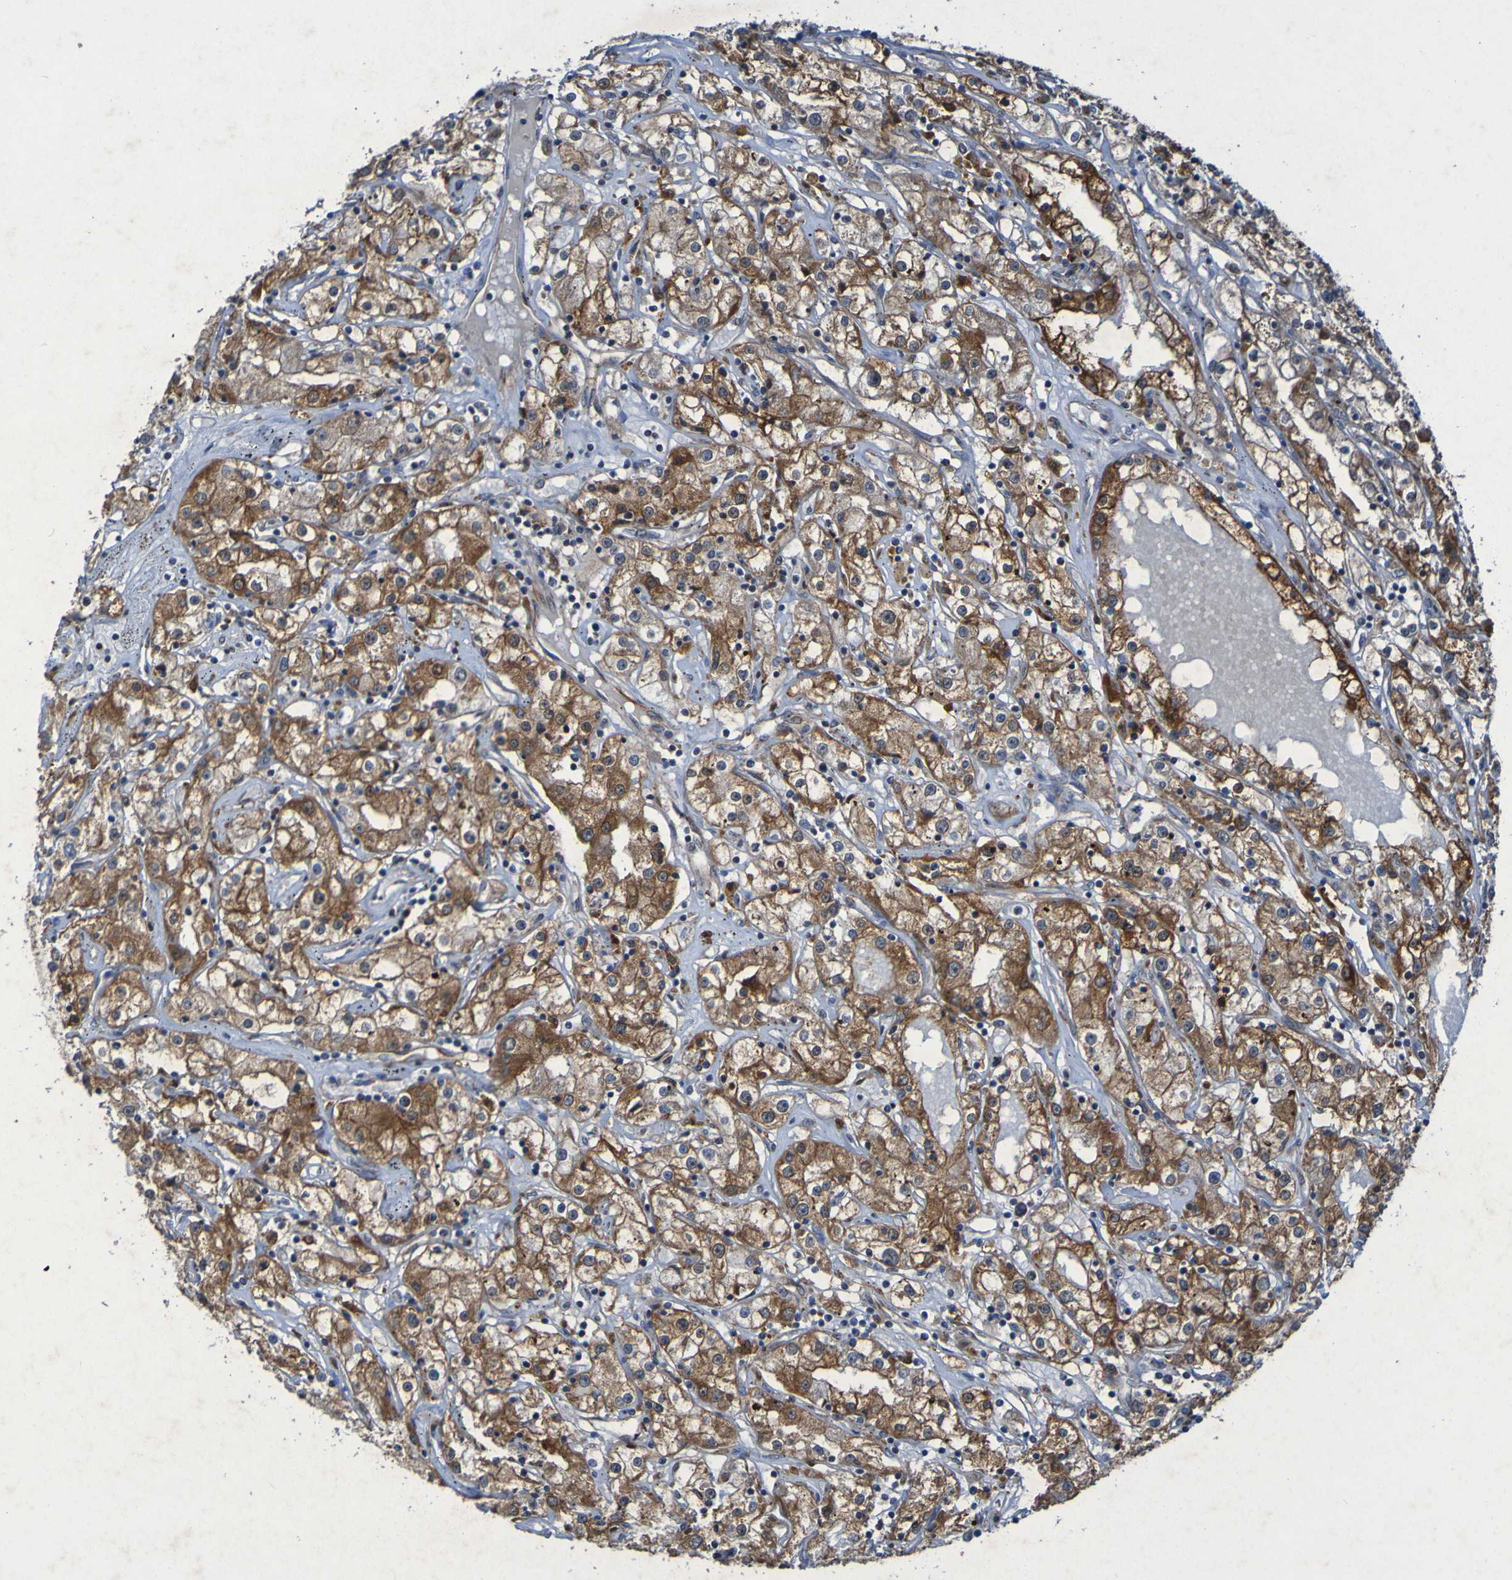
{"staining": {"intensity": "moderate", "quantity": ">75%", "location": "cytoplasmic/membranous"}, "tissue": "renal cancer", "cell_type": "Tumor cells", "image_type": "cancer", "snomed": [{"axis": "morphology", "description": "Adenocarcinoma, NOS"}, {"axis": "topography", "description": "Kidney"}], "caption": "Human renal cancer stained for a protein (brown) displays moderate cytoplasmic/membranous positive staining in about >75% of tumor cells.", "gene": "CCDC51", "patient": {"sex": "male", "age": 56}}